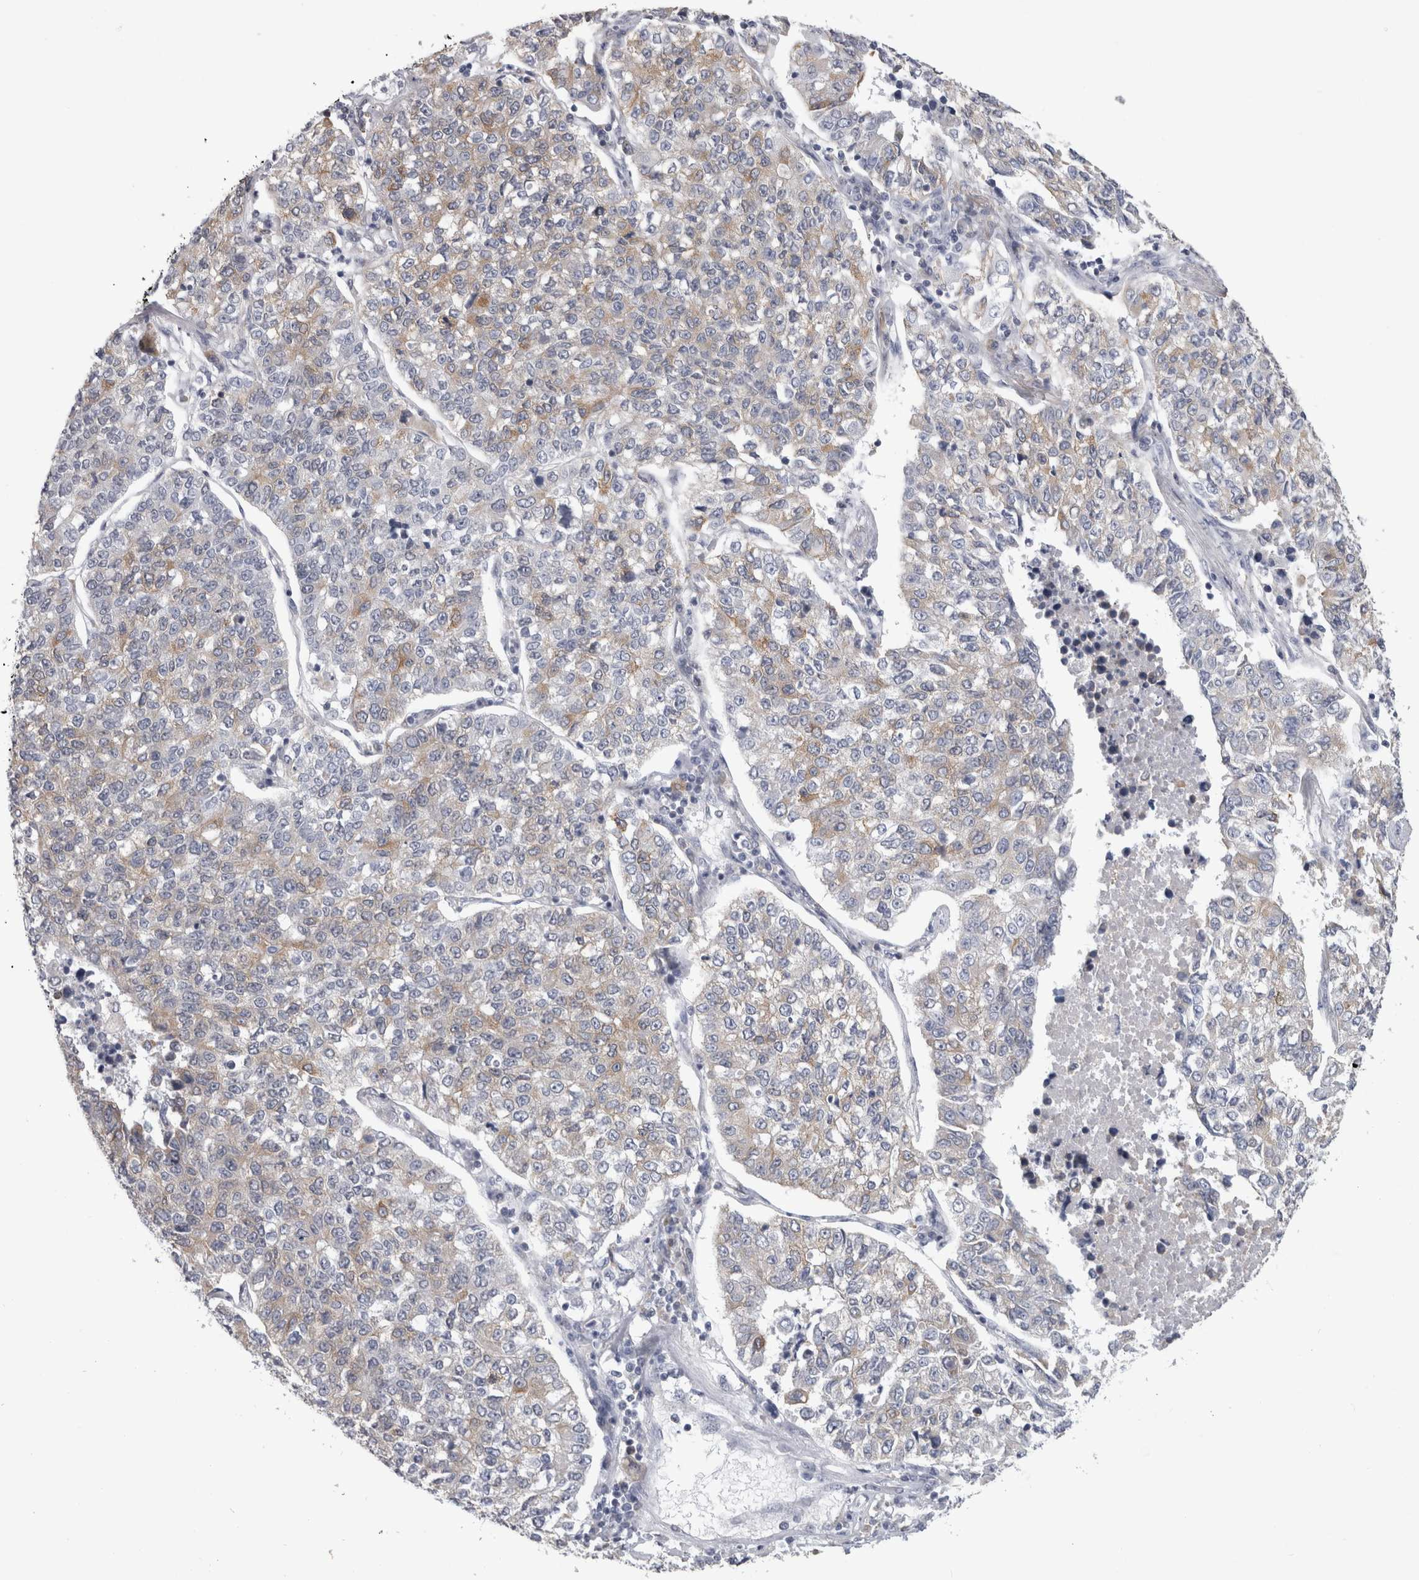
{"staining": {"intensity": "weak", "quantity": "25%-75%", "location": "cytoplasmic/membranous"}, "tissue": "lung cancer", "cell_type": "Tumor cells", "image_type": "cancer", "snomed": [{"axis": "morphology", "description": "Adenocarcinoma, NOS"}, {"axis": "topography", "description": "Lung"}], "caption": "Adenocarcinoma (lung) was stained to show a protein in brown. There is low levels of weak cytoplasmic/membranous positivity in about 25%-75% of tumor cells.", "gene": "TMEM242", "patient": {"sex": "male", "age": 49}}